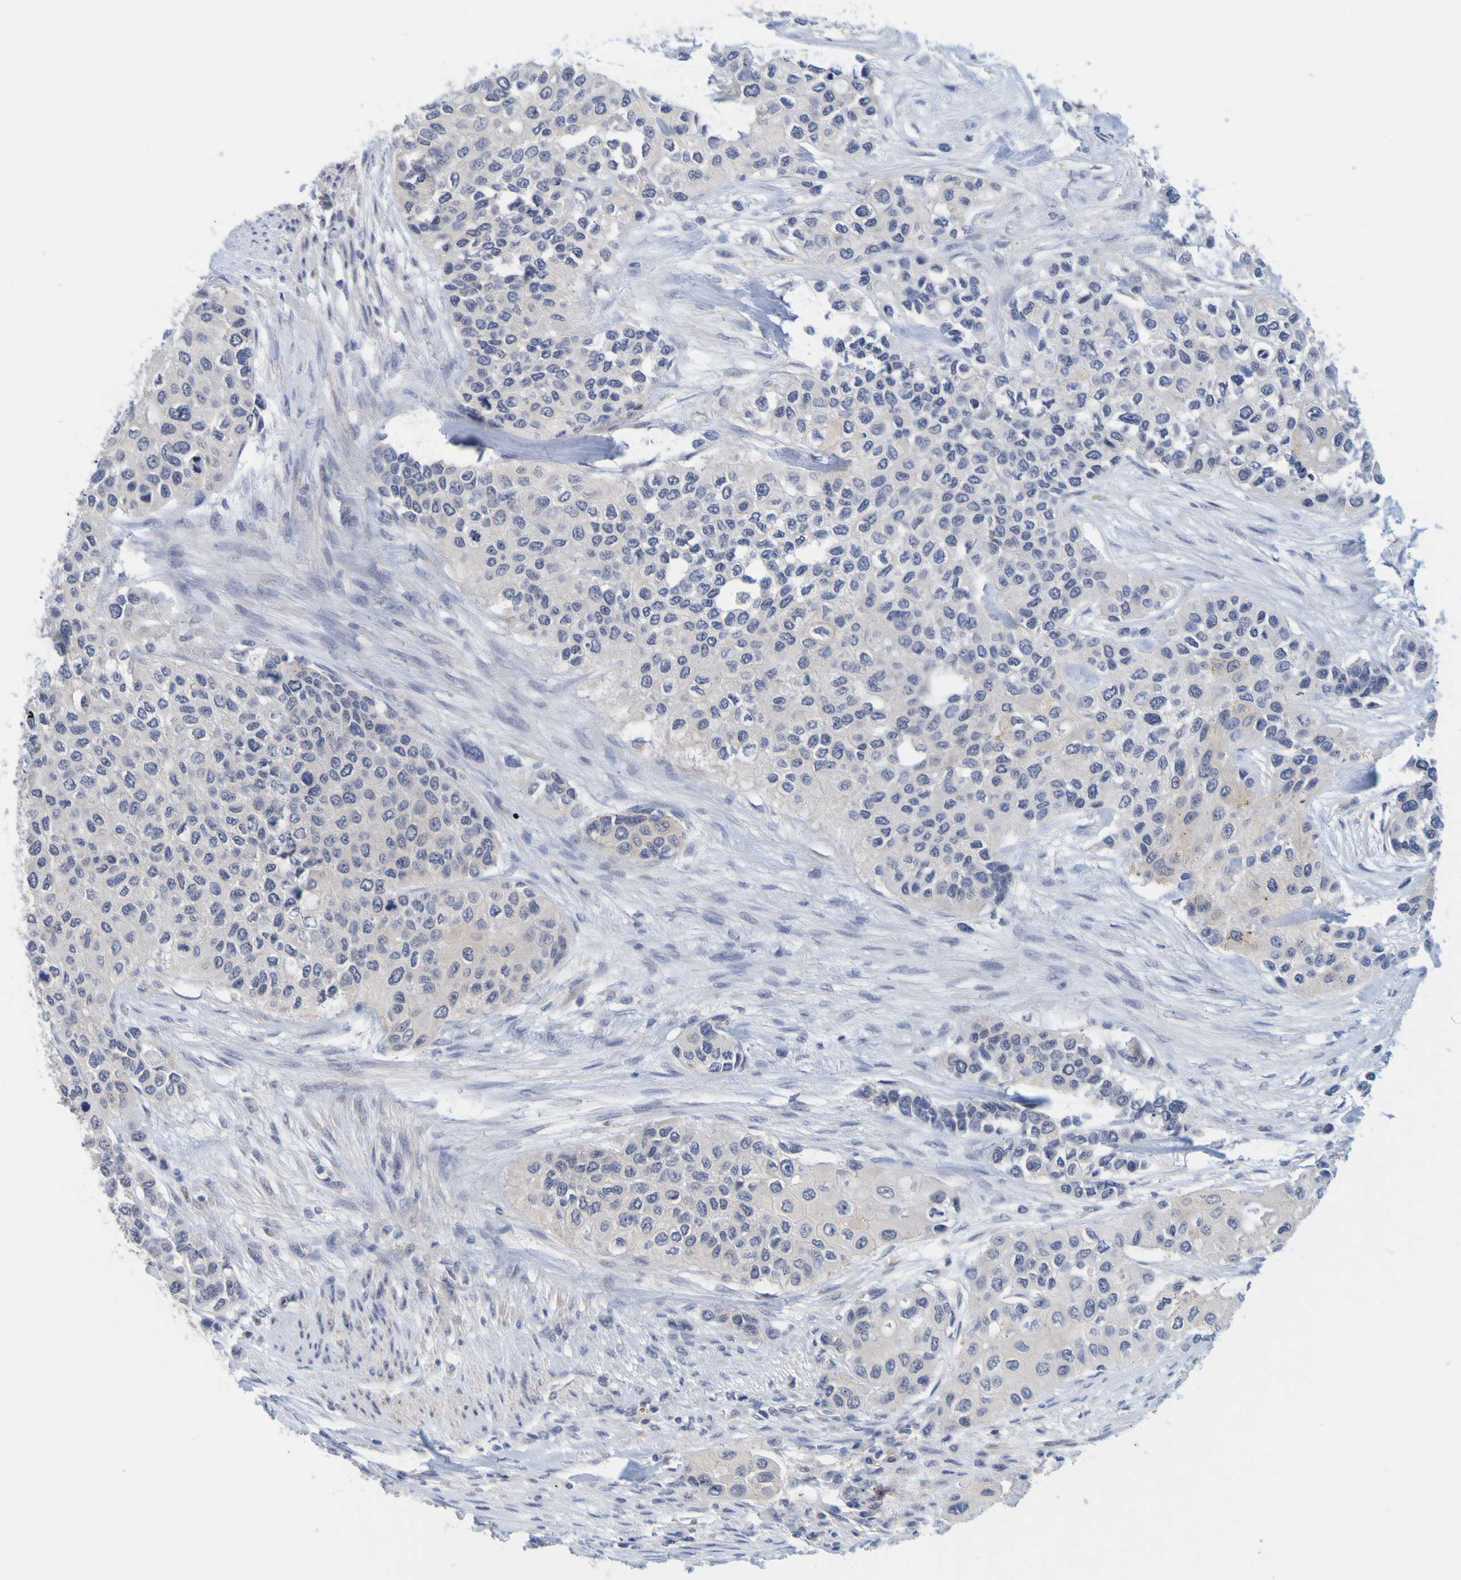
{"staining": {"intensity": "negative", "quantity": "none", "location": "none"}, "tissue": "urothelial cancer", "cell_type": "Tumor cells", "image_type": "cancer", "snomed": [{"axis": "morphology", "description": "Urothelial carcinoma, High grade"}, {"axis": "topography", "description": "Urinary bladder"}], "caption": "Tumor cells are negative for protein expression in human urothelial cancer.", "gene": "ENDOU", "patient": {"sex": "female", "age": 56}}